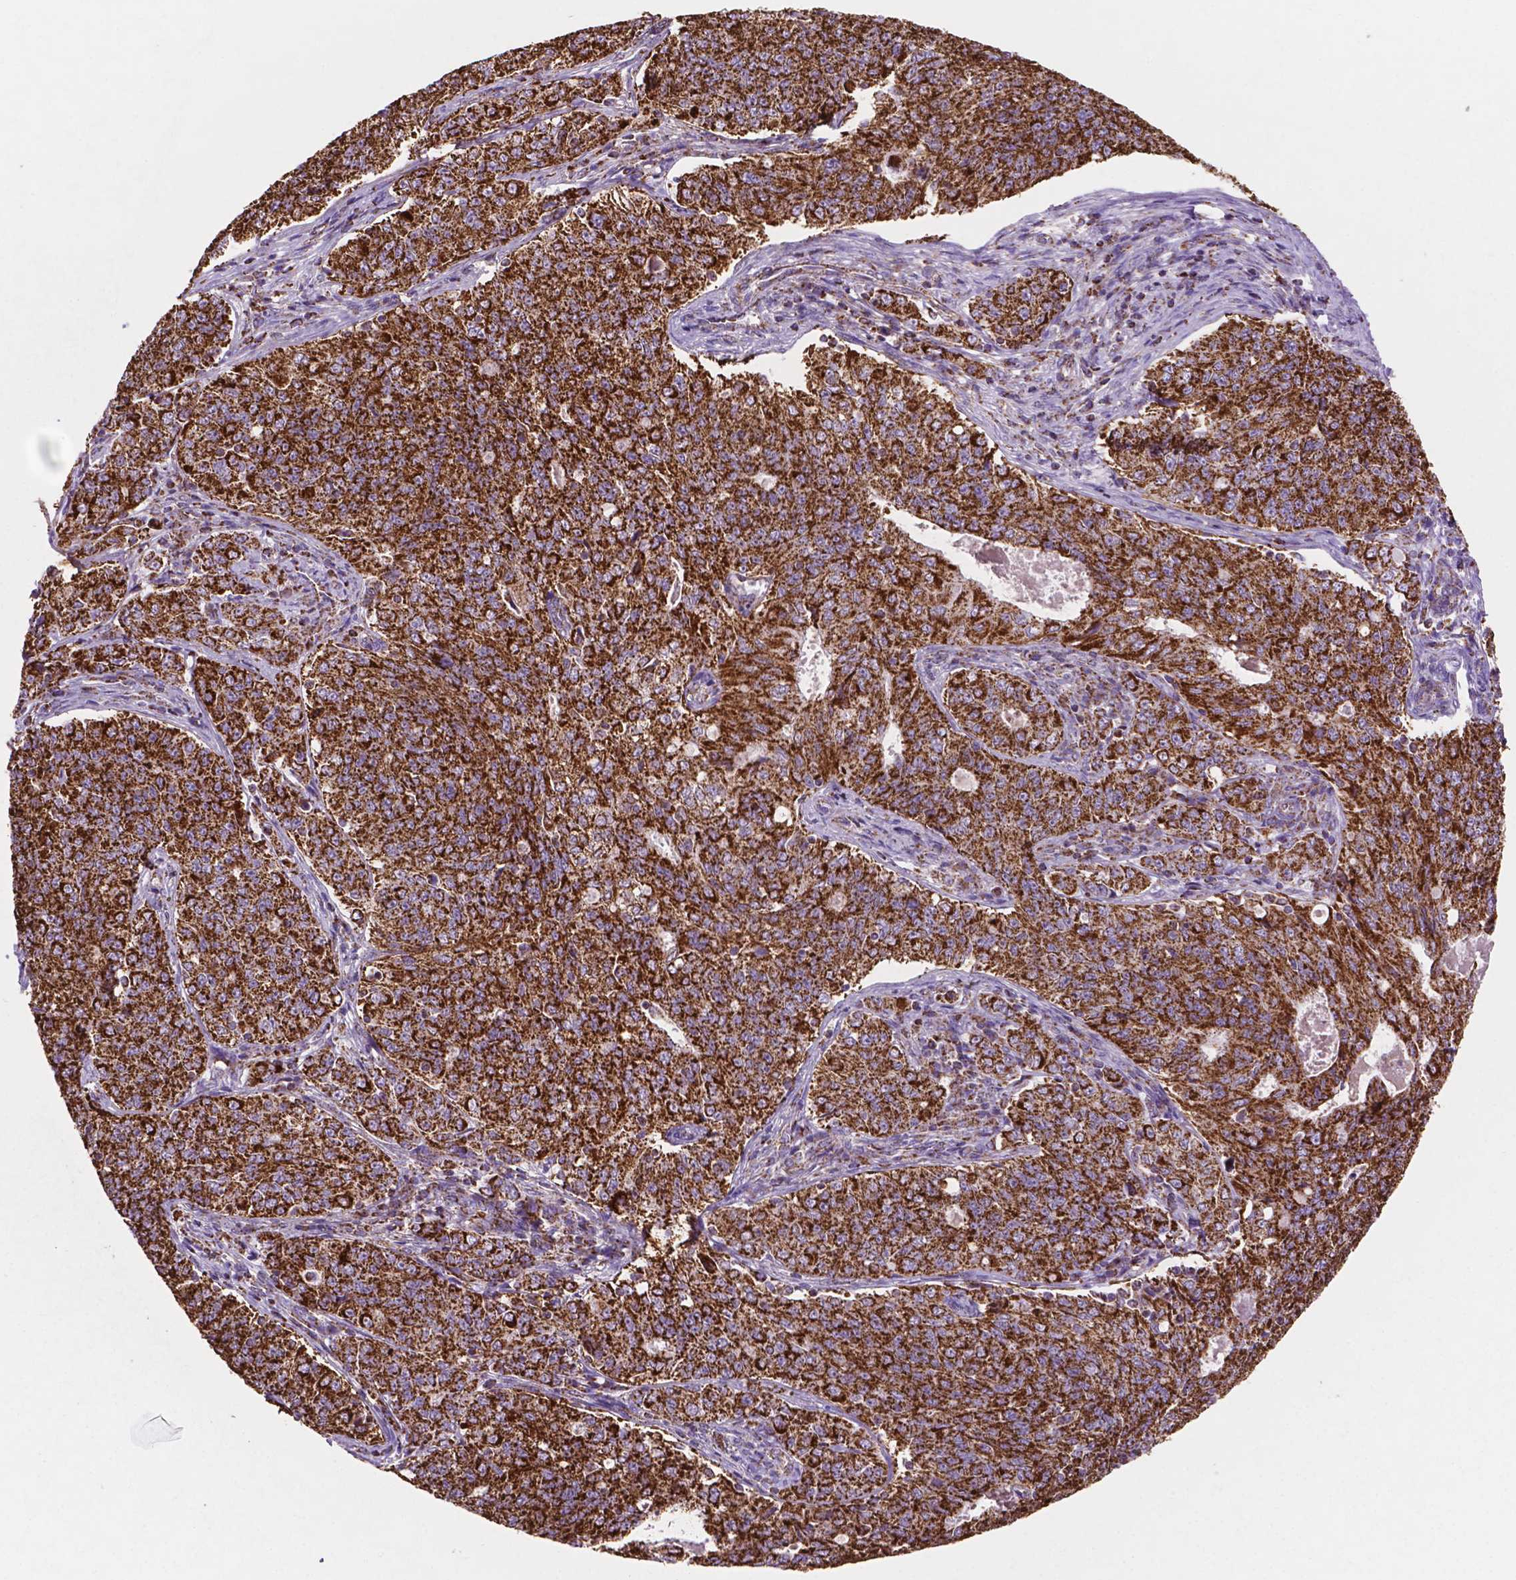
{"staining": {"intensity": "strong", "quantity": ">75%", "location": "cytoplasmic/membranous"}, "tissue": "endometrial cancer", "cell_type": "Tumor cells", "image_type": "cancer", "snomed": [{"axis": "morphology", "description": "Adenocarcinoma, NOS"}, {"axis": "topography", "description": "Endometrium"}], "caption": "High-power microscopy captured an IHC photomicrograph of endometrial cancer, revealing strong cytoplasmic/membranous staining in about >75% of tumor cells. (DAB = brown stain, brightfield microscopy at high magnification).", "gene": "HSPD1", "patient": {"sex": "female", "age": 43}}